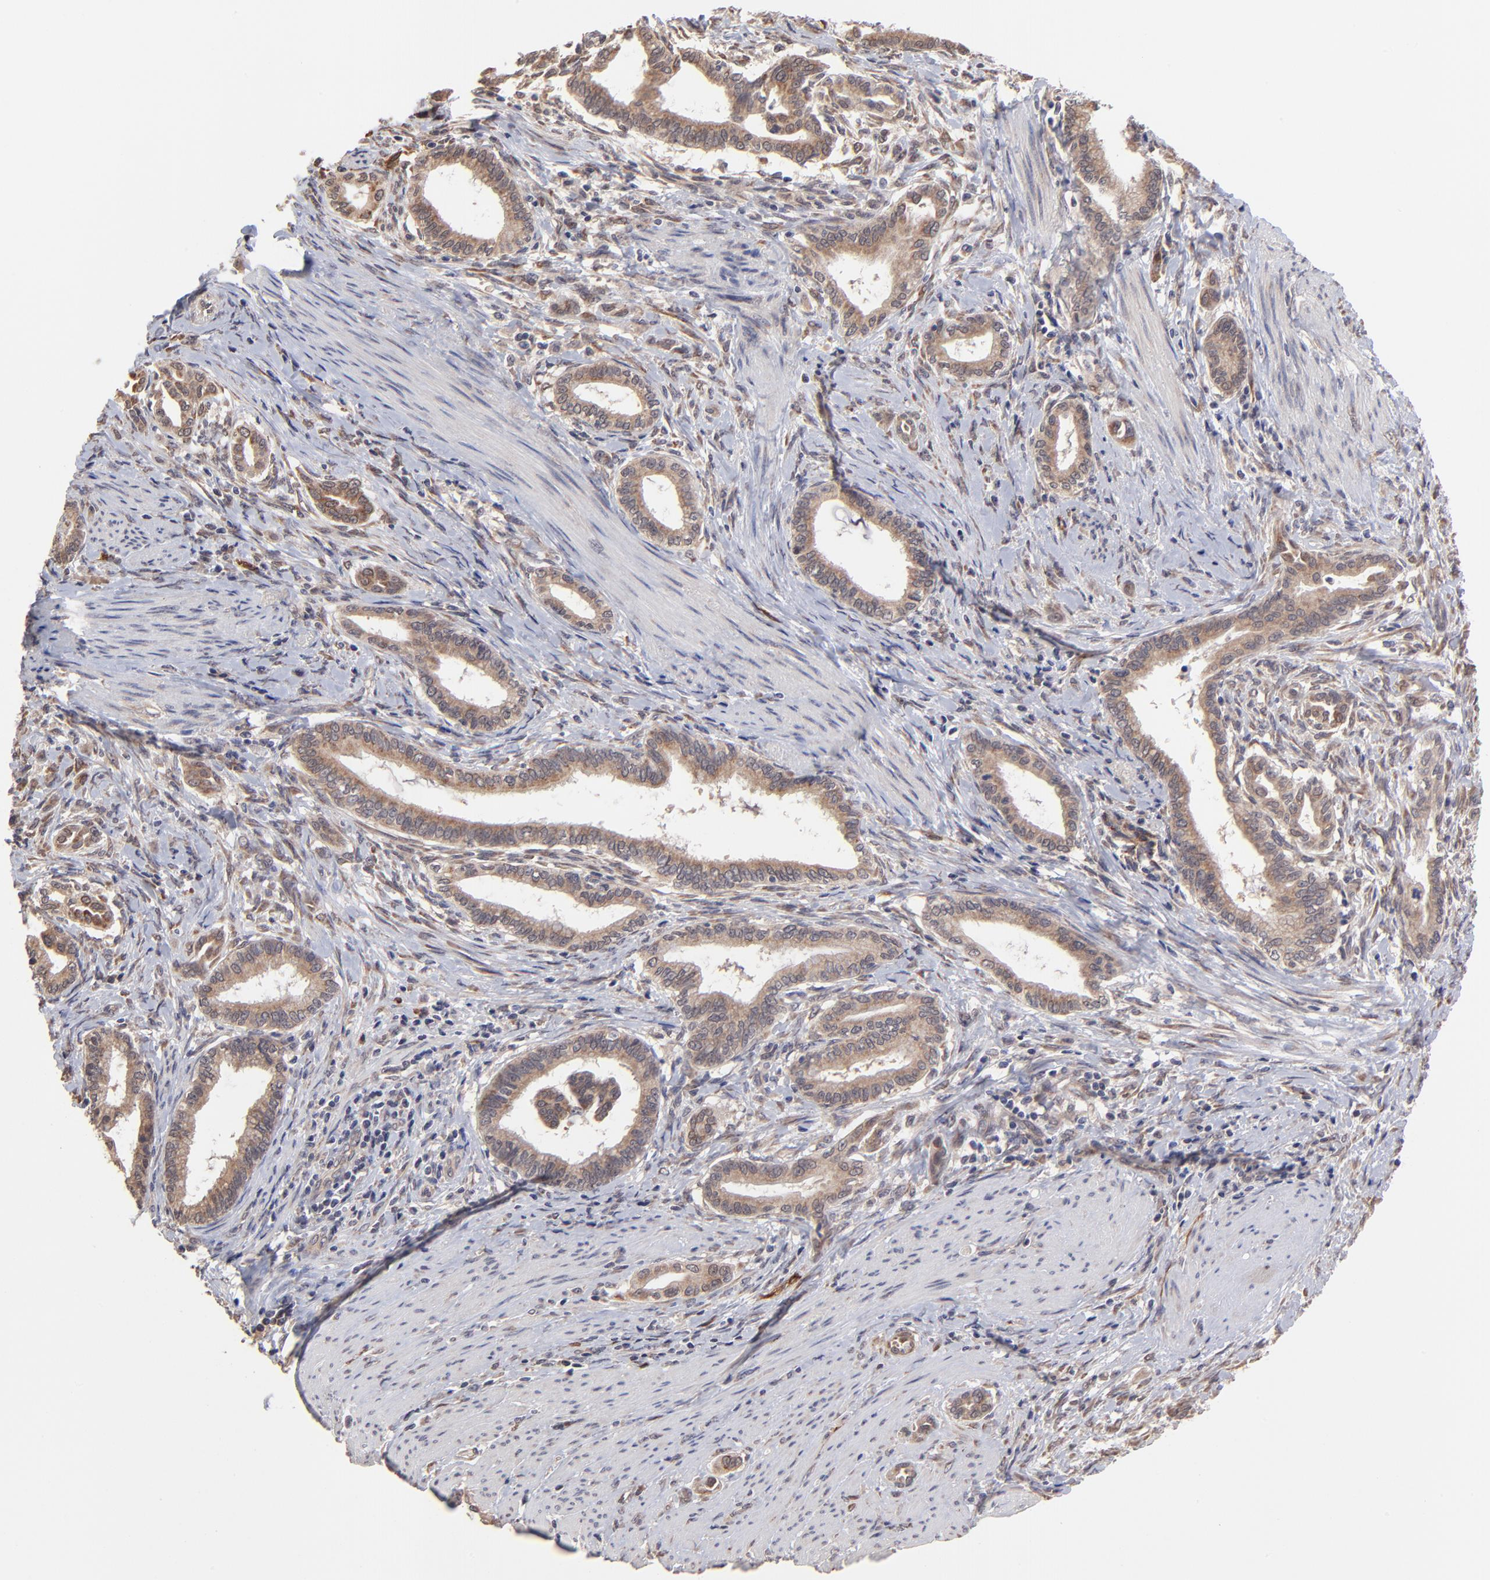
{"staining": {"intensity": "weak", "quantity": ">75%", "location": "cytoplasmic/membranous"}, "tissue": "pancreatic cancer", "cell_type": "Tumor cells", "image_type": "cancer", "snomed": [{"axis": "morphology", "description": "Adenocarcinoma, NOS"}, {"axis": "topography", "description": "Pancreas"}], "caption": "Protein expression analysis of pancreatic cancer (adenocarcinoma) reveals weak cytoplasmic/membranous staining in about >75% of tumor cells.", "gene": "CHL1", "patient": {"sex": "female", "age": 64}}